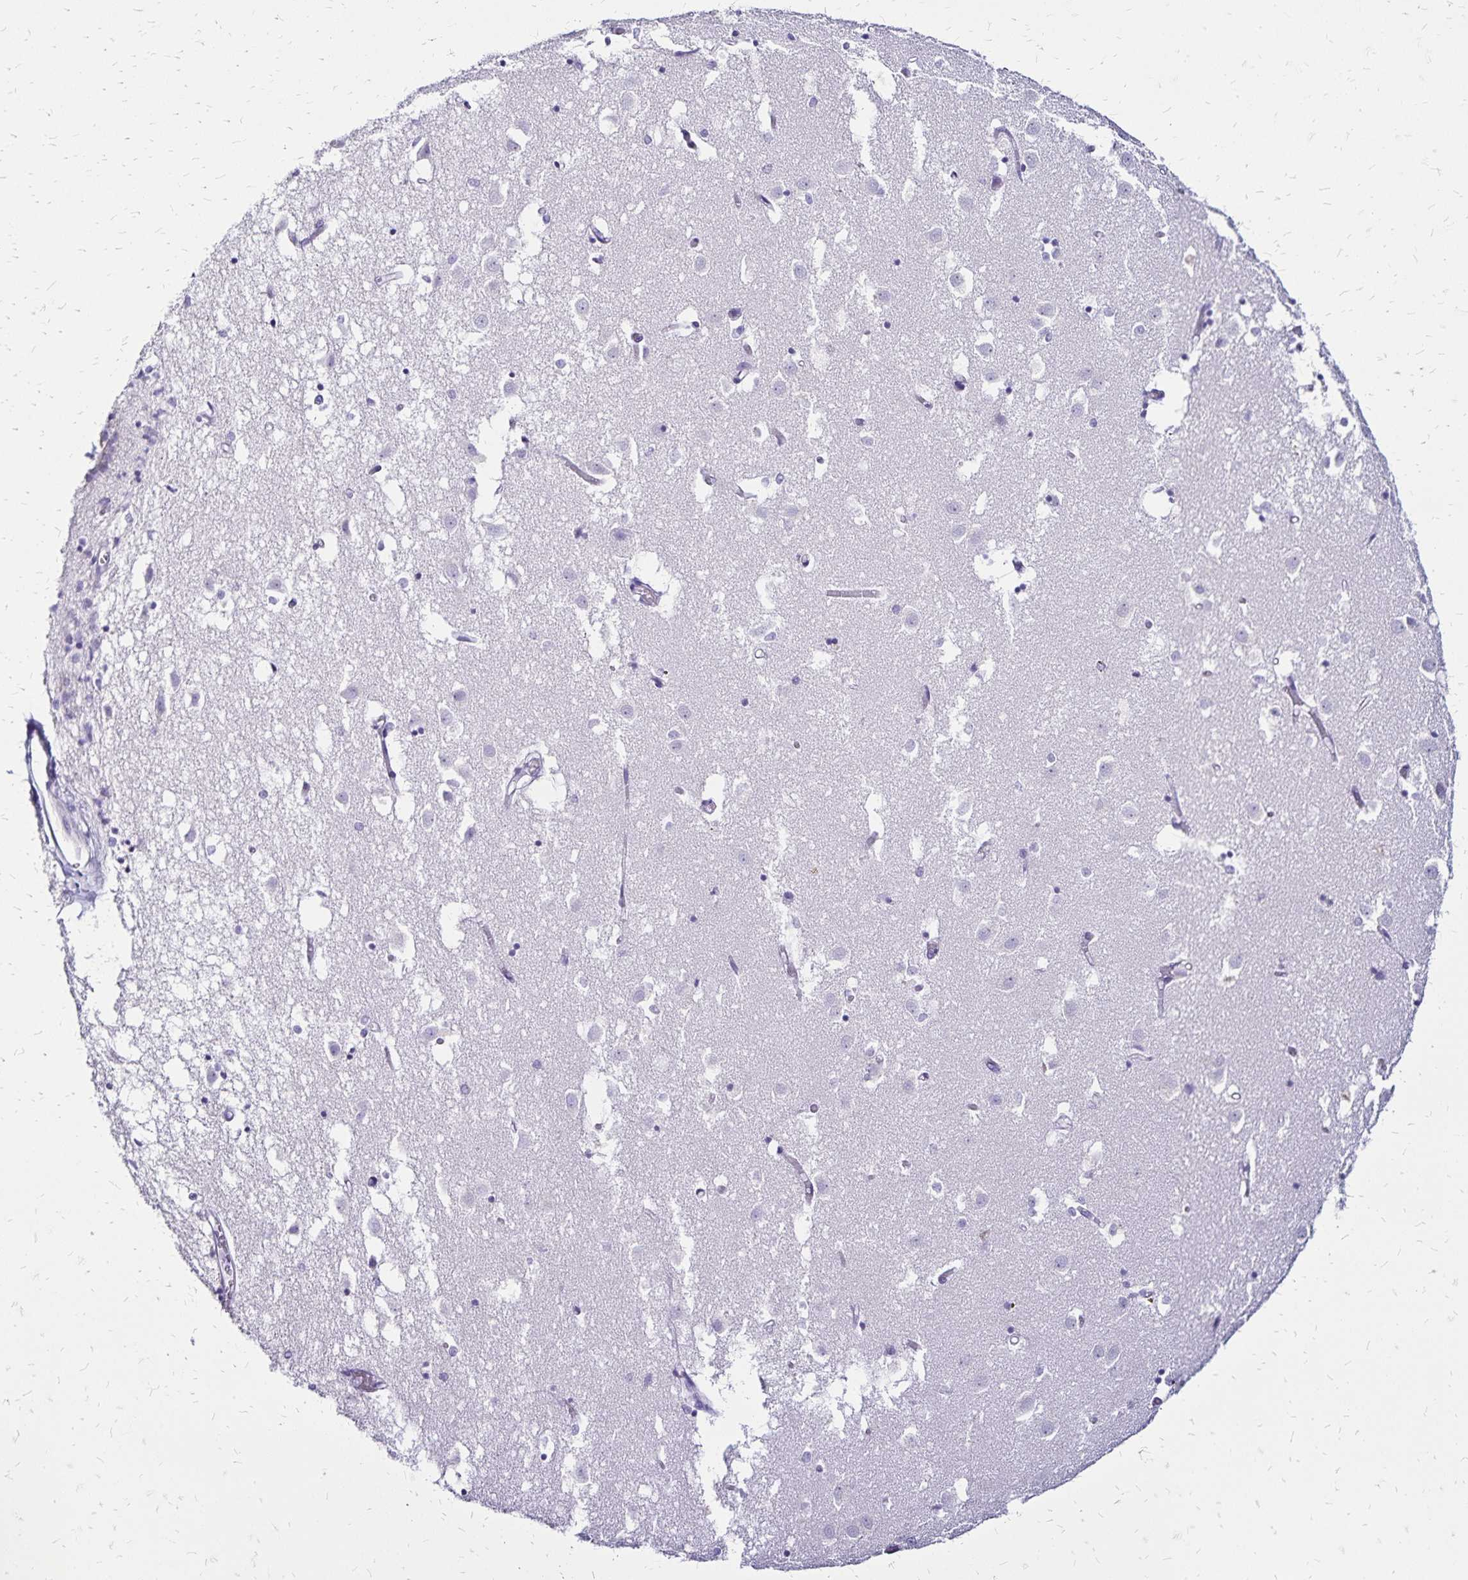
{"staining": {"intensity": "negative", "quantity": "none", "location": "none"}, "tissue": "caudate", "cell_type": "Glial cells", "image_type": "normal", "snomed": [{"axis": "morphology", "description": "Normal tissue, NOS"}, {"axis": "topography", "description": "Lateral ventricle wall"}], "caption": "Histopathology image shows no protein positivity in glial cells of benign caudate. (DAB (3,3'-diaminobenzidine) immunohistochemistry with hematoxylin counter stain).", "gene": "LIN28B", "patient": {"sex": "male", "age": 70}}